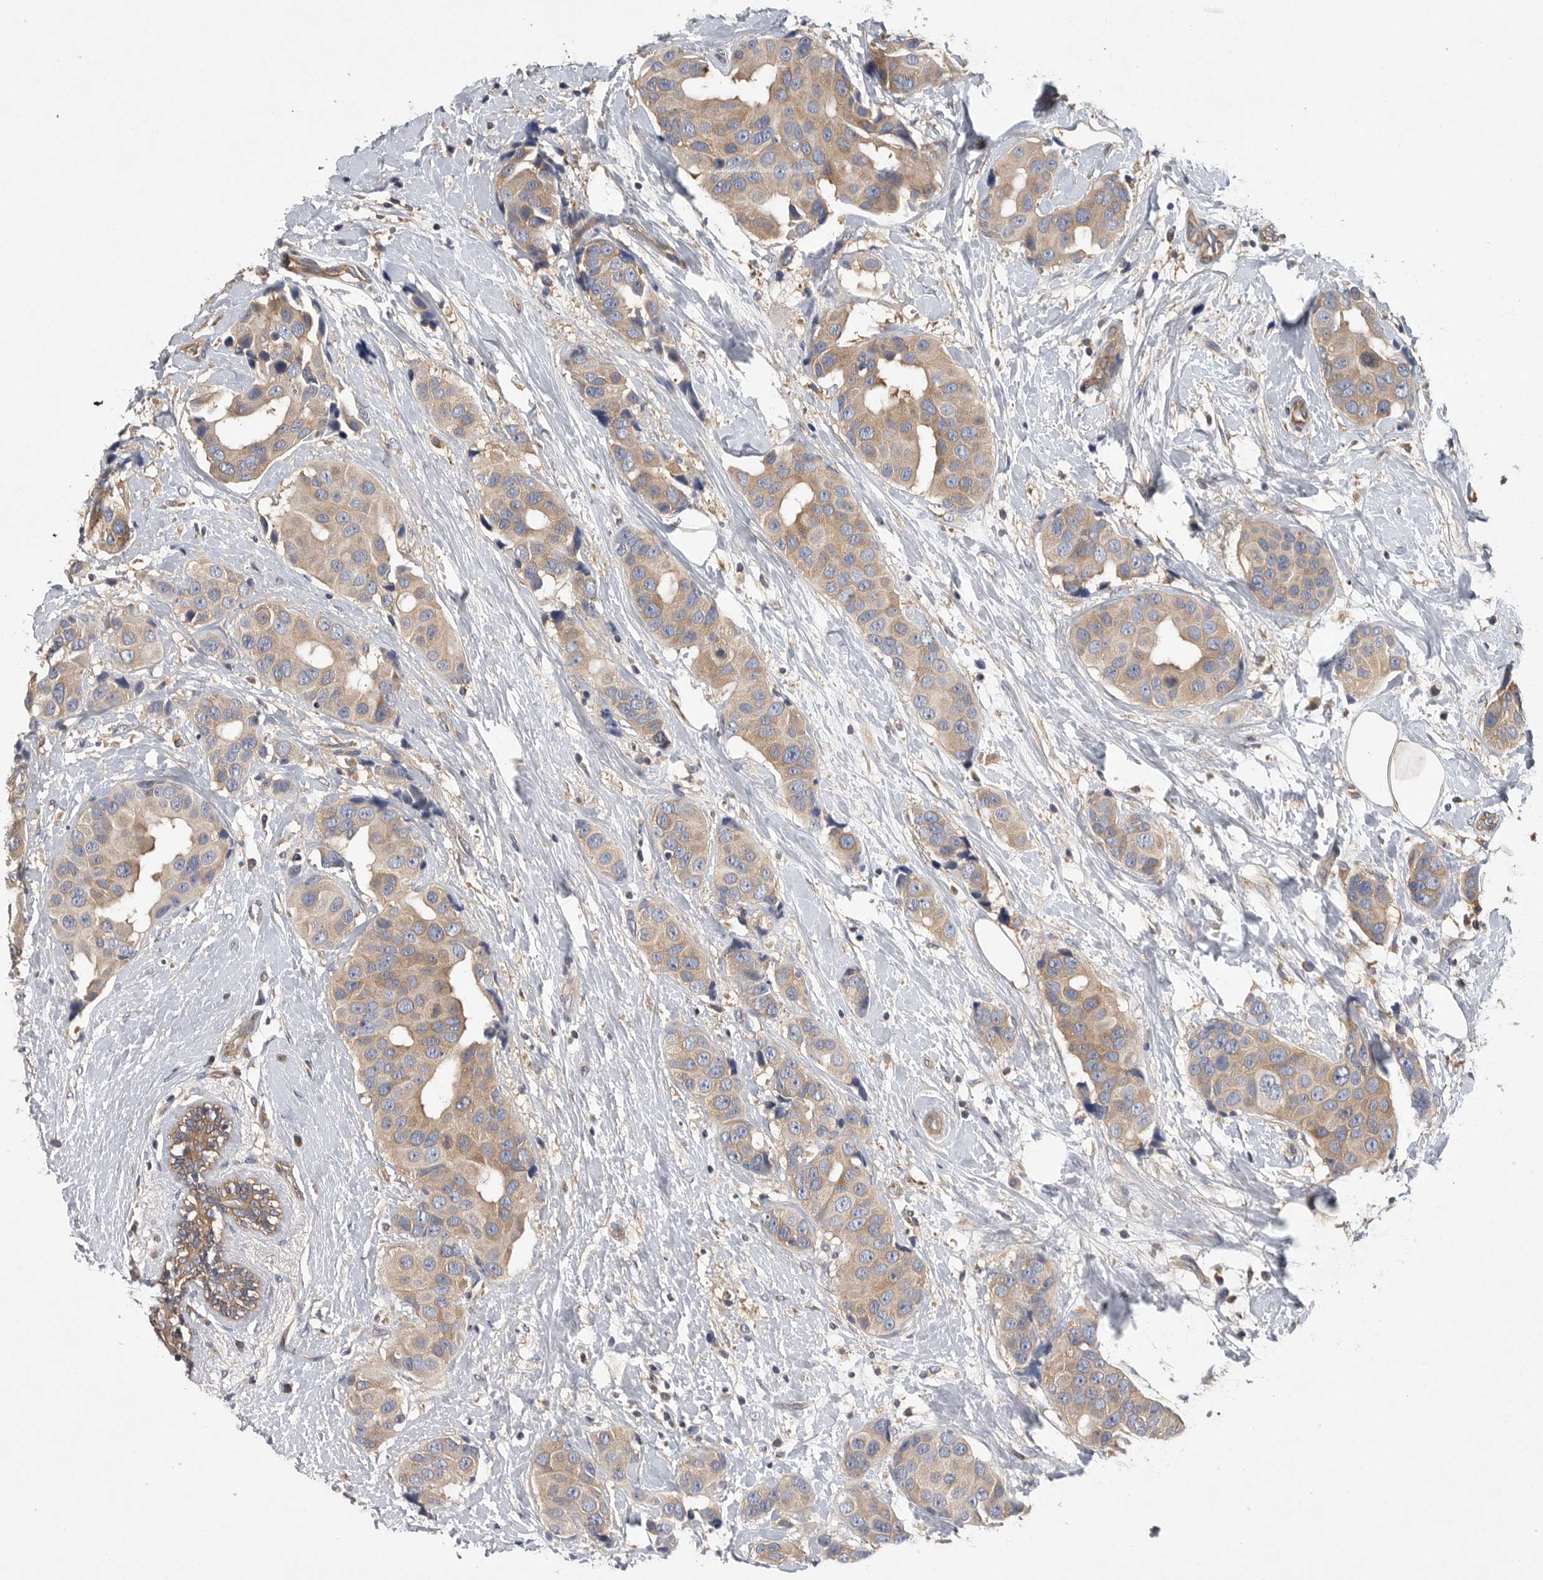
{"staining": {"intensity": "weak", "quantity": ">75%", "location": "cytoplasmic/membranous"}, "tissue": "breast cancer", "cell_type": "Tumor cells", "image_type": "cancer", "snomed": [{"axis": "morphology", "description": "Normal tissue, NOS"}, {"axis": "morphology", "description": "Duct carcinoma"}, {"axis": "topography", "description": "Breast"}], "caption": "Immunohistochemical staining of breast invasive ductal carcinoma displays low levels of weak cytoplasmic/membranous expression in about >75% of tumor cells. (DAB (3,3'-diaminobenzidine) IHC, brown staining for protein, blue staining for nuclei).", "gene": "OXR1", "patient": {"sex": "female", "age": 39}}